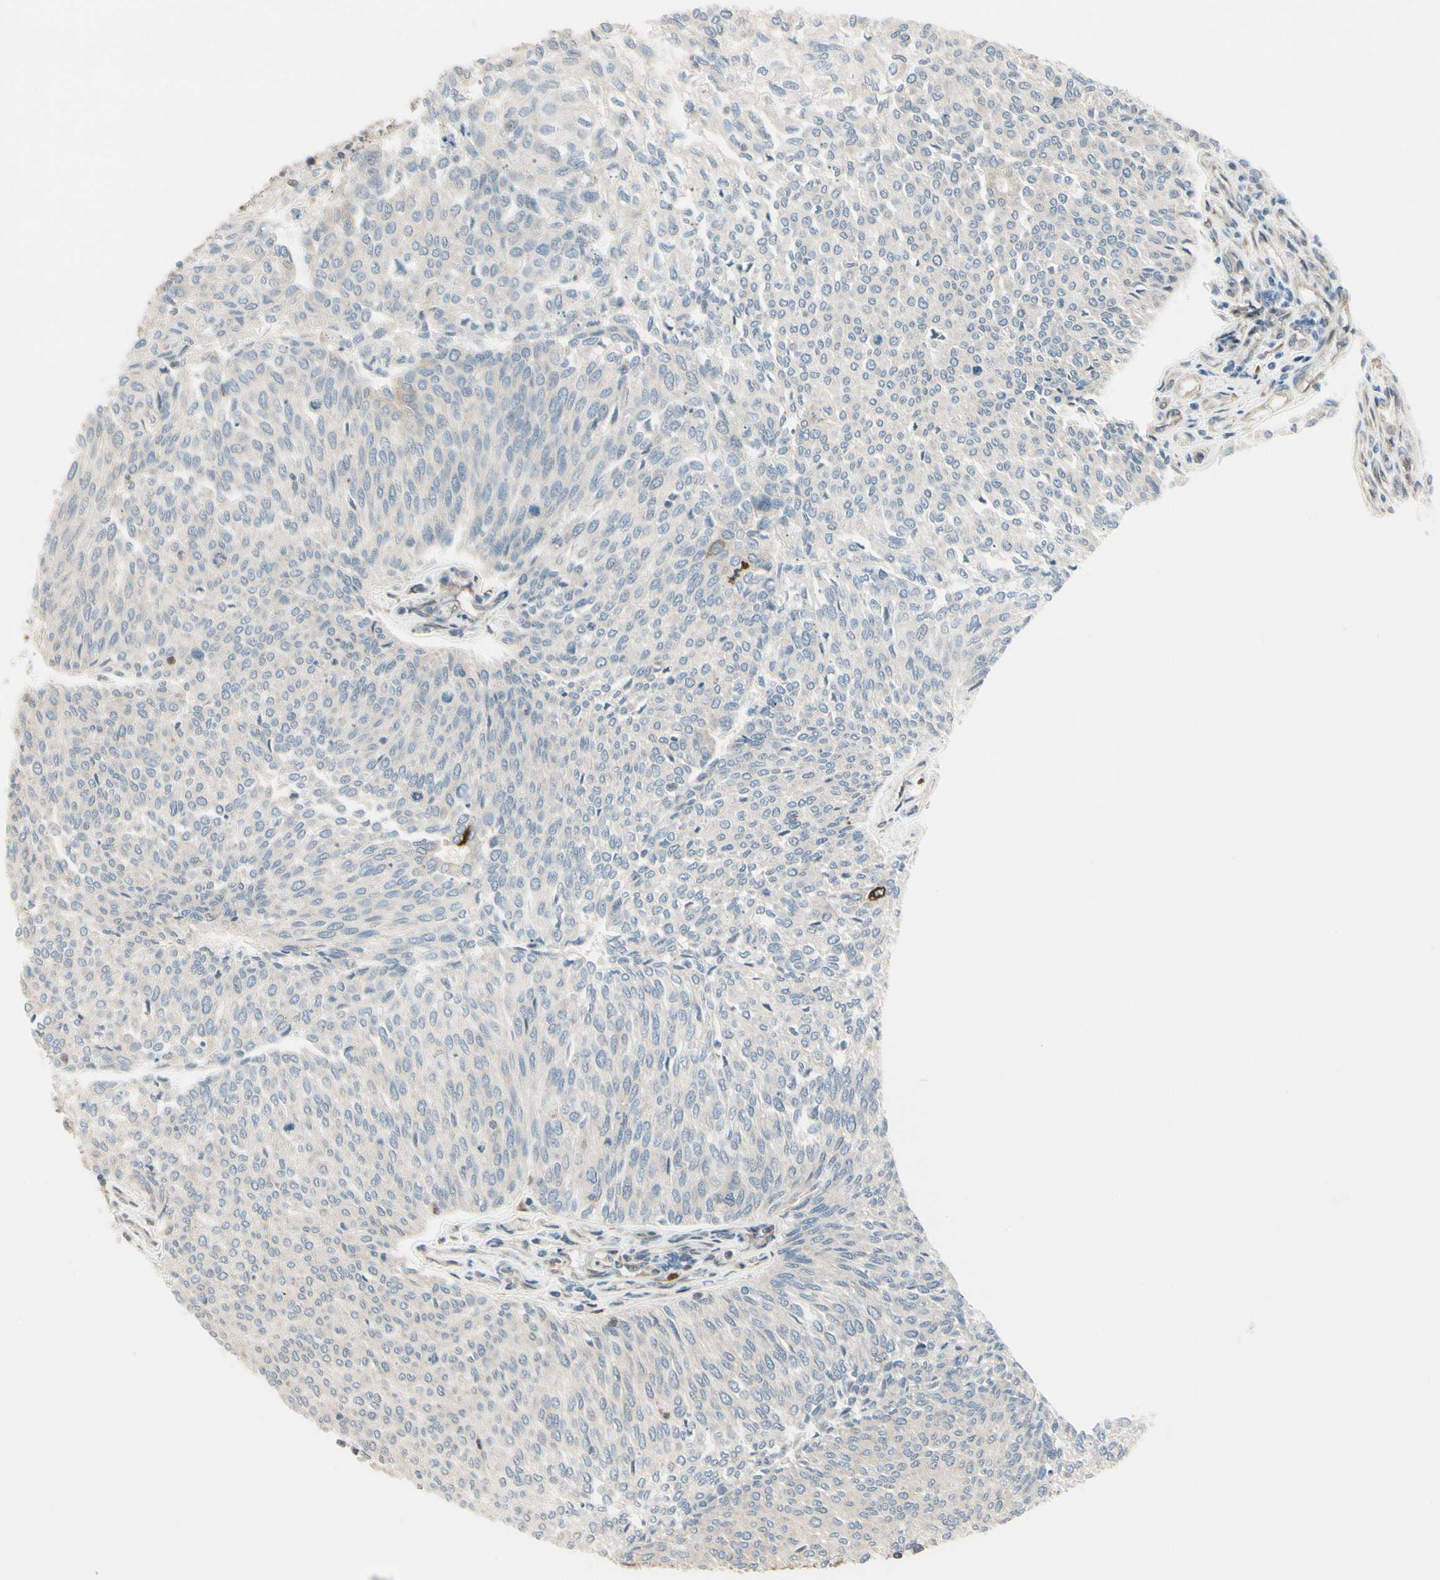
{"staining": {"intensity": "weak", "quantity": ">75%", "location": "cytoplasmic/membranous"}, "tissue": "urothelial cancer", "cell_type": "Tumor cells", "image_type": "cancer", "snomed": [{"axis": "morphology", "description": "Urothelial carcinoma, Low grade"}, {"axis": "topography", "description": "Urinary bladder"}], "caption": "This micrograph displays IHC staining of human urothelial cancer, with low weak cytoplasmic/membranous expression in approximately >75% of tumor cells.", "gene": "NUCB2", "patient": {"sex": "female", "age": 79}}